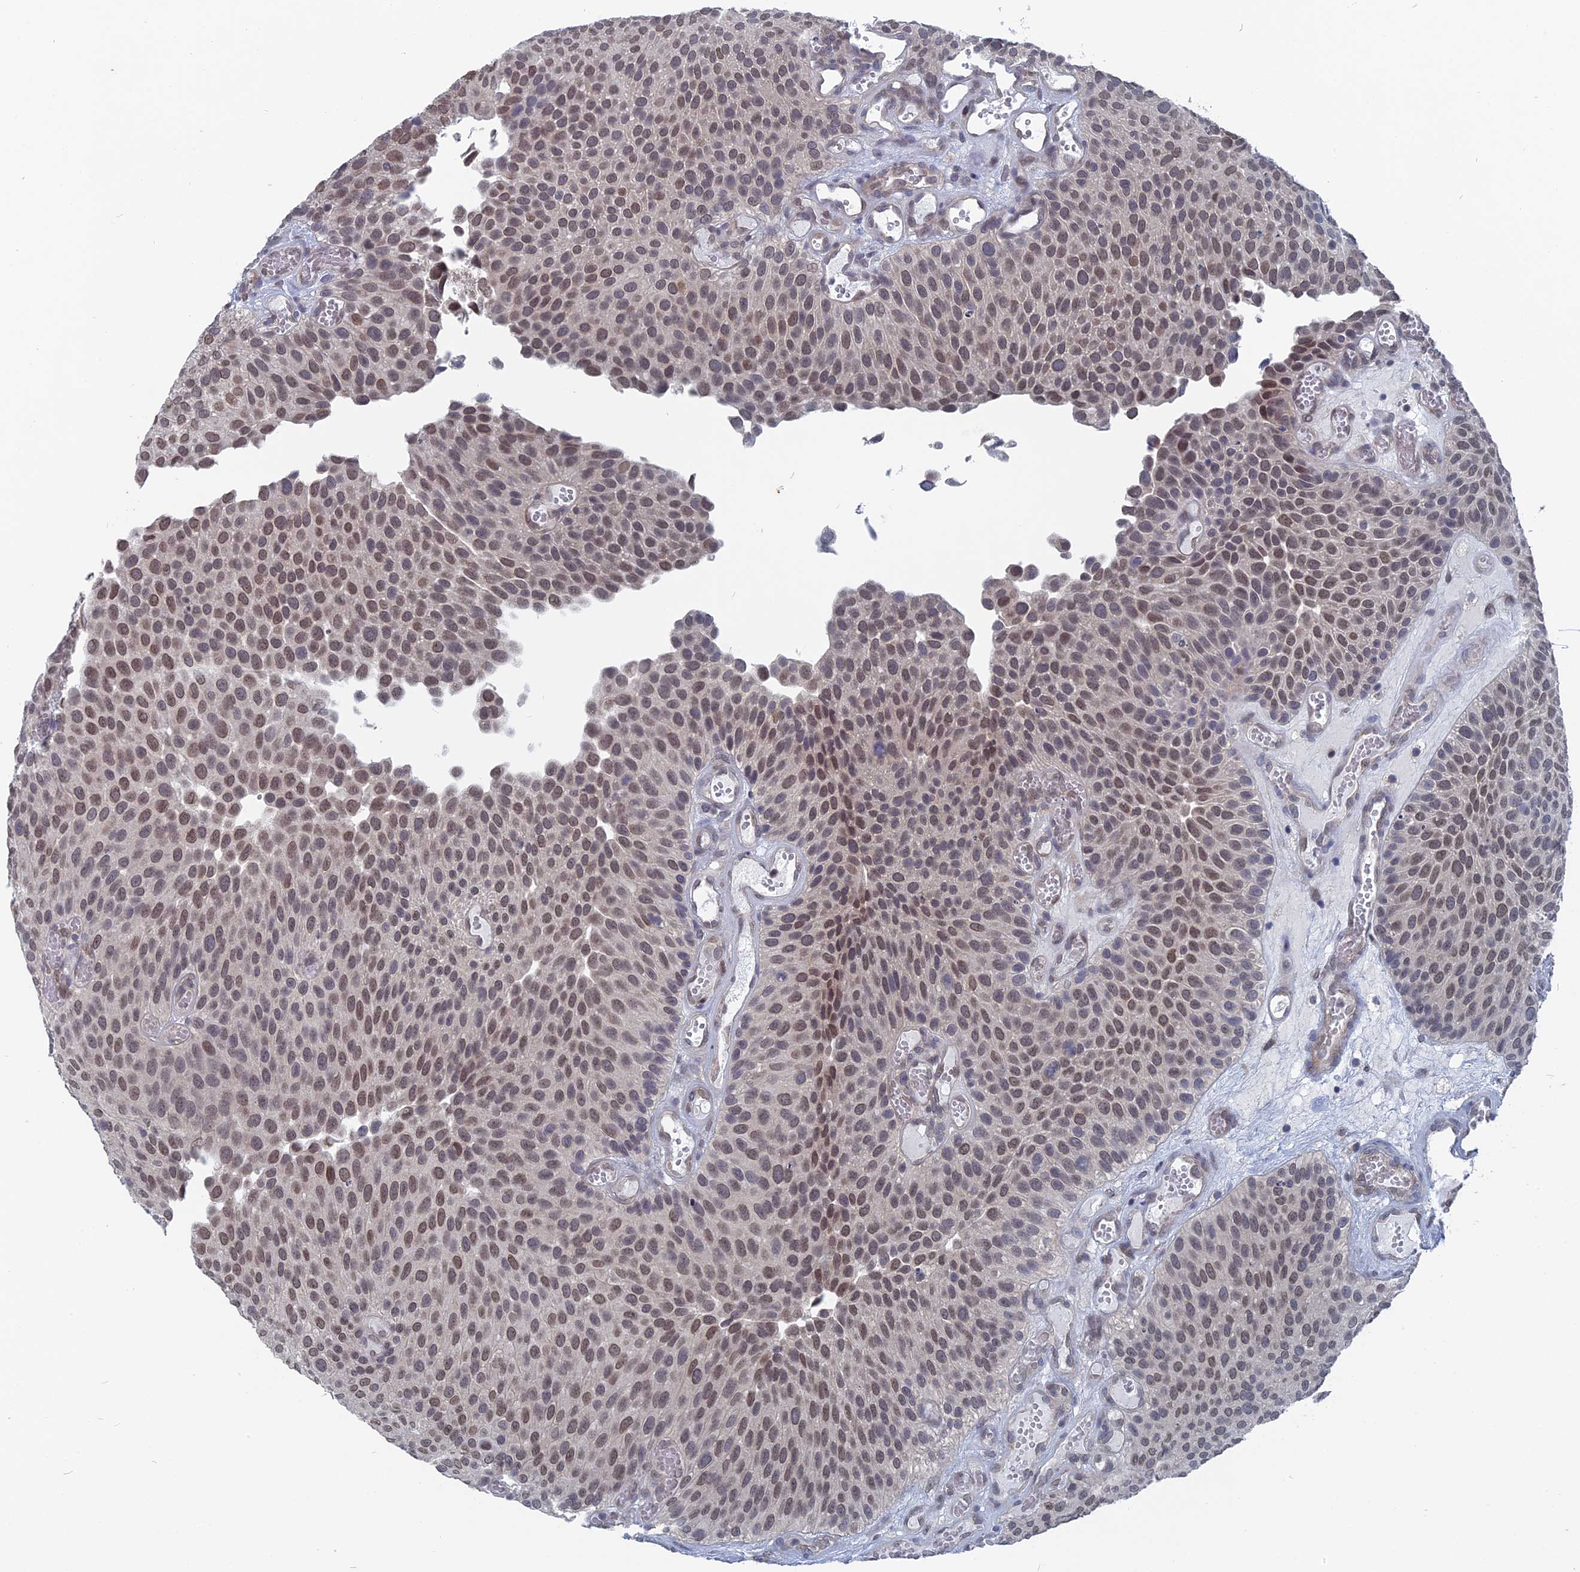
{"staining": {"intensity": "moderate", "quantity": "25%-75%", "location": "nuclear"}, "tissue": "urothelial cancer", "cell_type": "Tumor cells", "image_type": "cancer", "snomed": [{"axis": "morphology", "description": "Urothelial carcinoma, Low grade"}, {"axis": "topography", "description": "Urinary bladder"}], "caption": "High-magnification brightfield microscopy of urothelial cancer stained with DAB (3,3'-diaminobenzidine) (brown) and counterstained with hematoxylin (blue). tumor cells exhibit moderate nuclear expression is identified in approximately25%-75% of cells.", "gene": "MTRF1", "patient": {"sex": "male", "age": 89}}